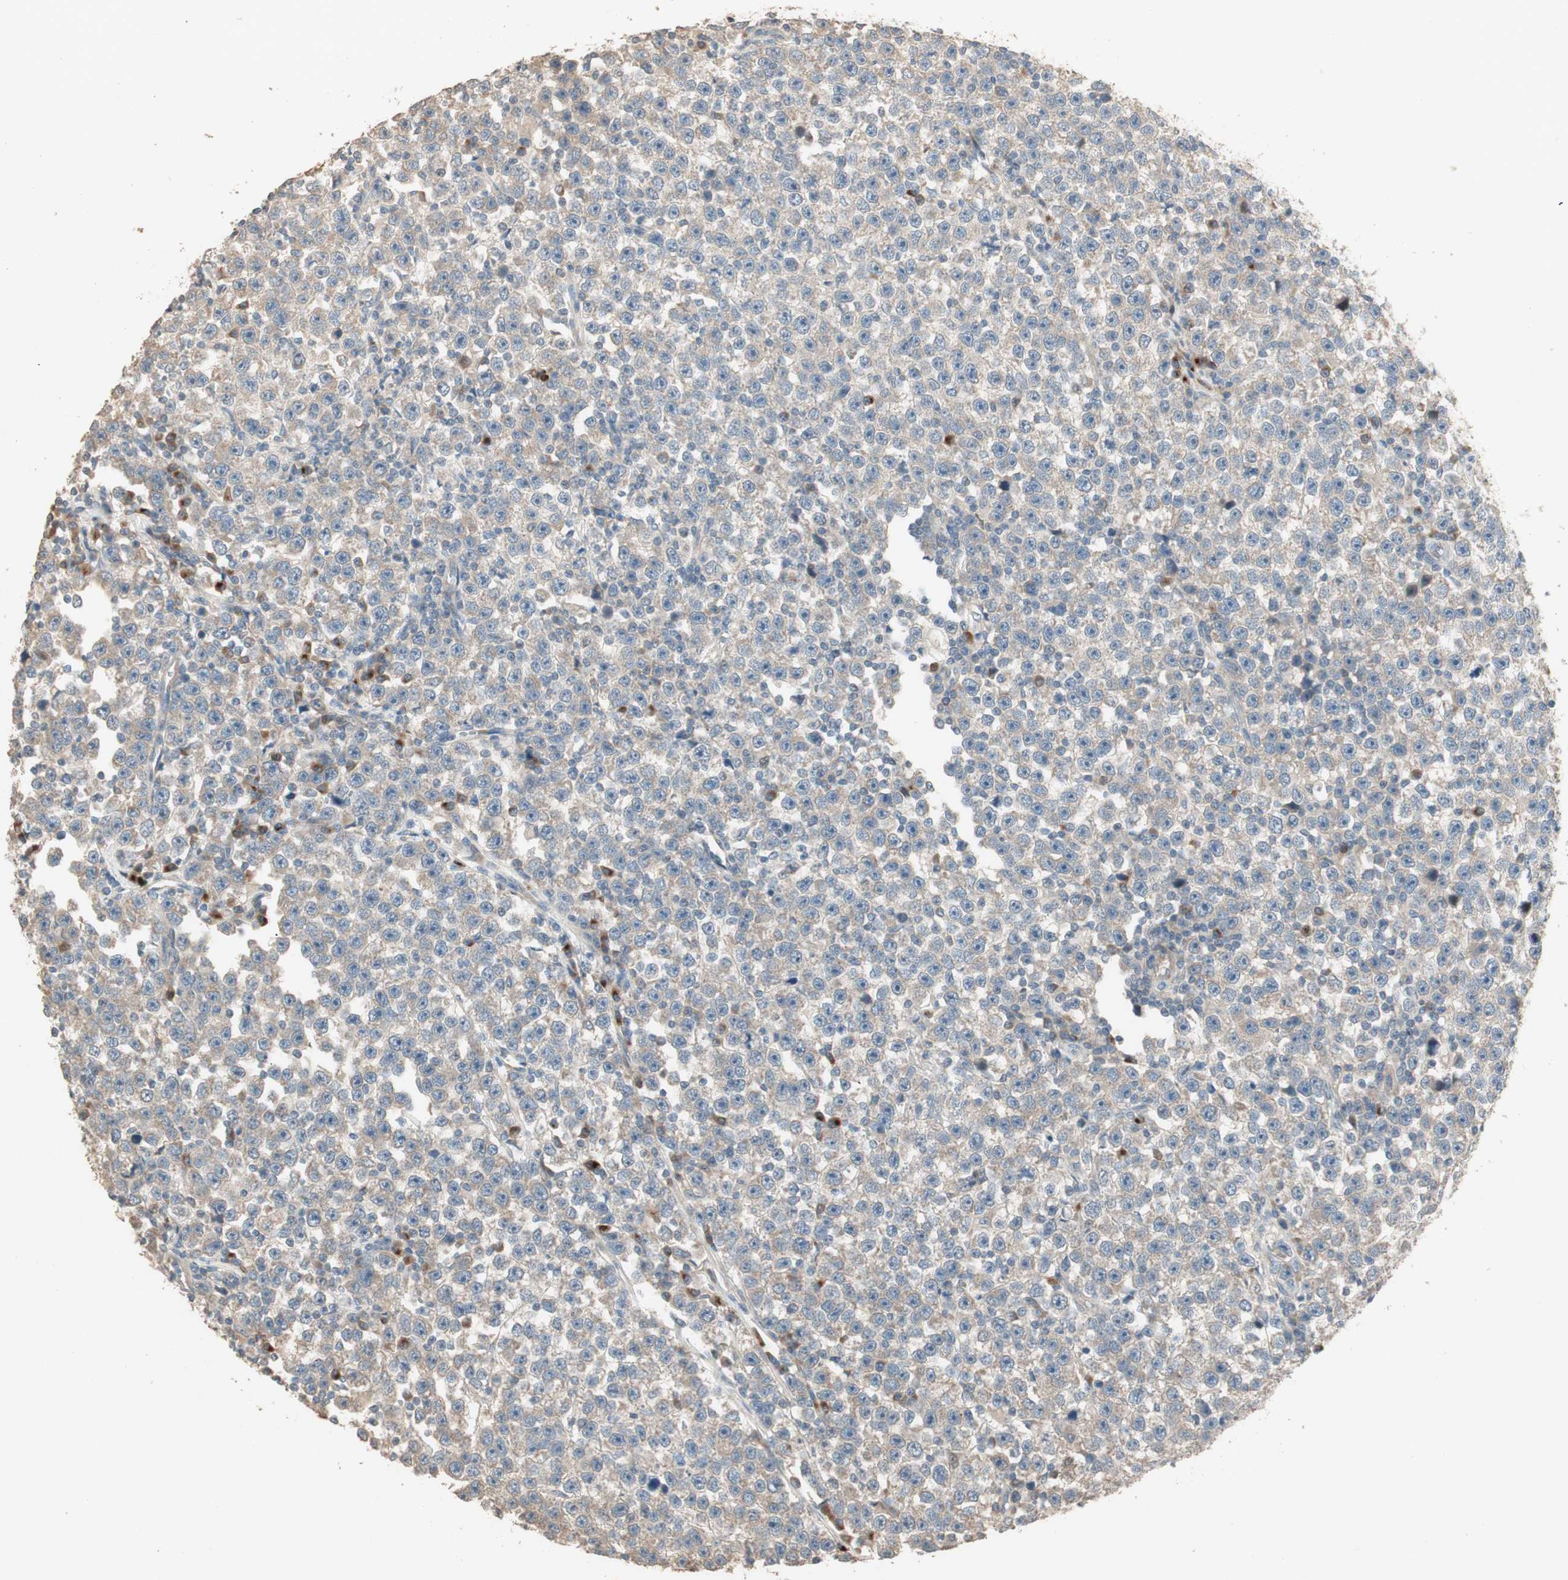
{"staining": {"intensity": "weak", "quantity": ">75%", "location": "cytoplasmic/membranous"}, "tissue": "testis cancer", "cell_type": "Tumor cells", "image_type": "cancer", "snomed": [{"axis": "morphology", "description": "Seminoma, NOS"}, {"axis": "topography", "description": "Testis"}], "caption": "A brown stain shows weak cytoplasmic/membranous positivity of a protein in testis cancer tumor cells. (DAB (3,3'-diaminobenzidine) = brown stain, brightfield microscopy at high magnification).", "gene": "RARRES1", "patient": {"sex": "male", "age": 43}}